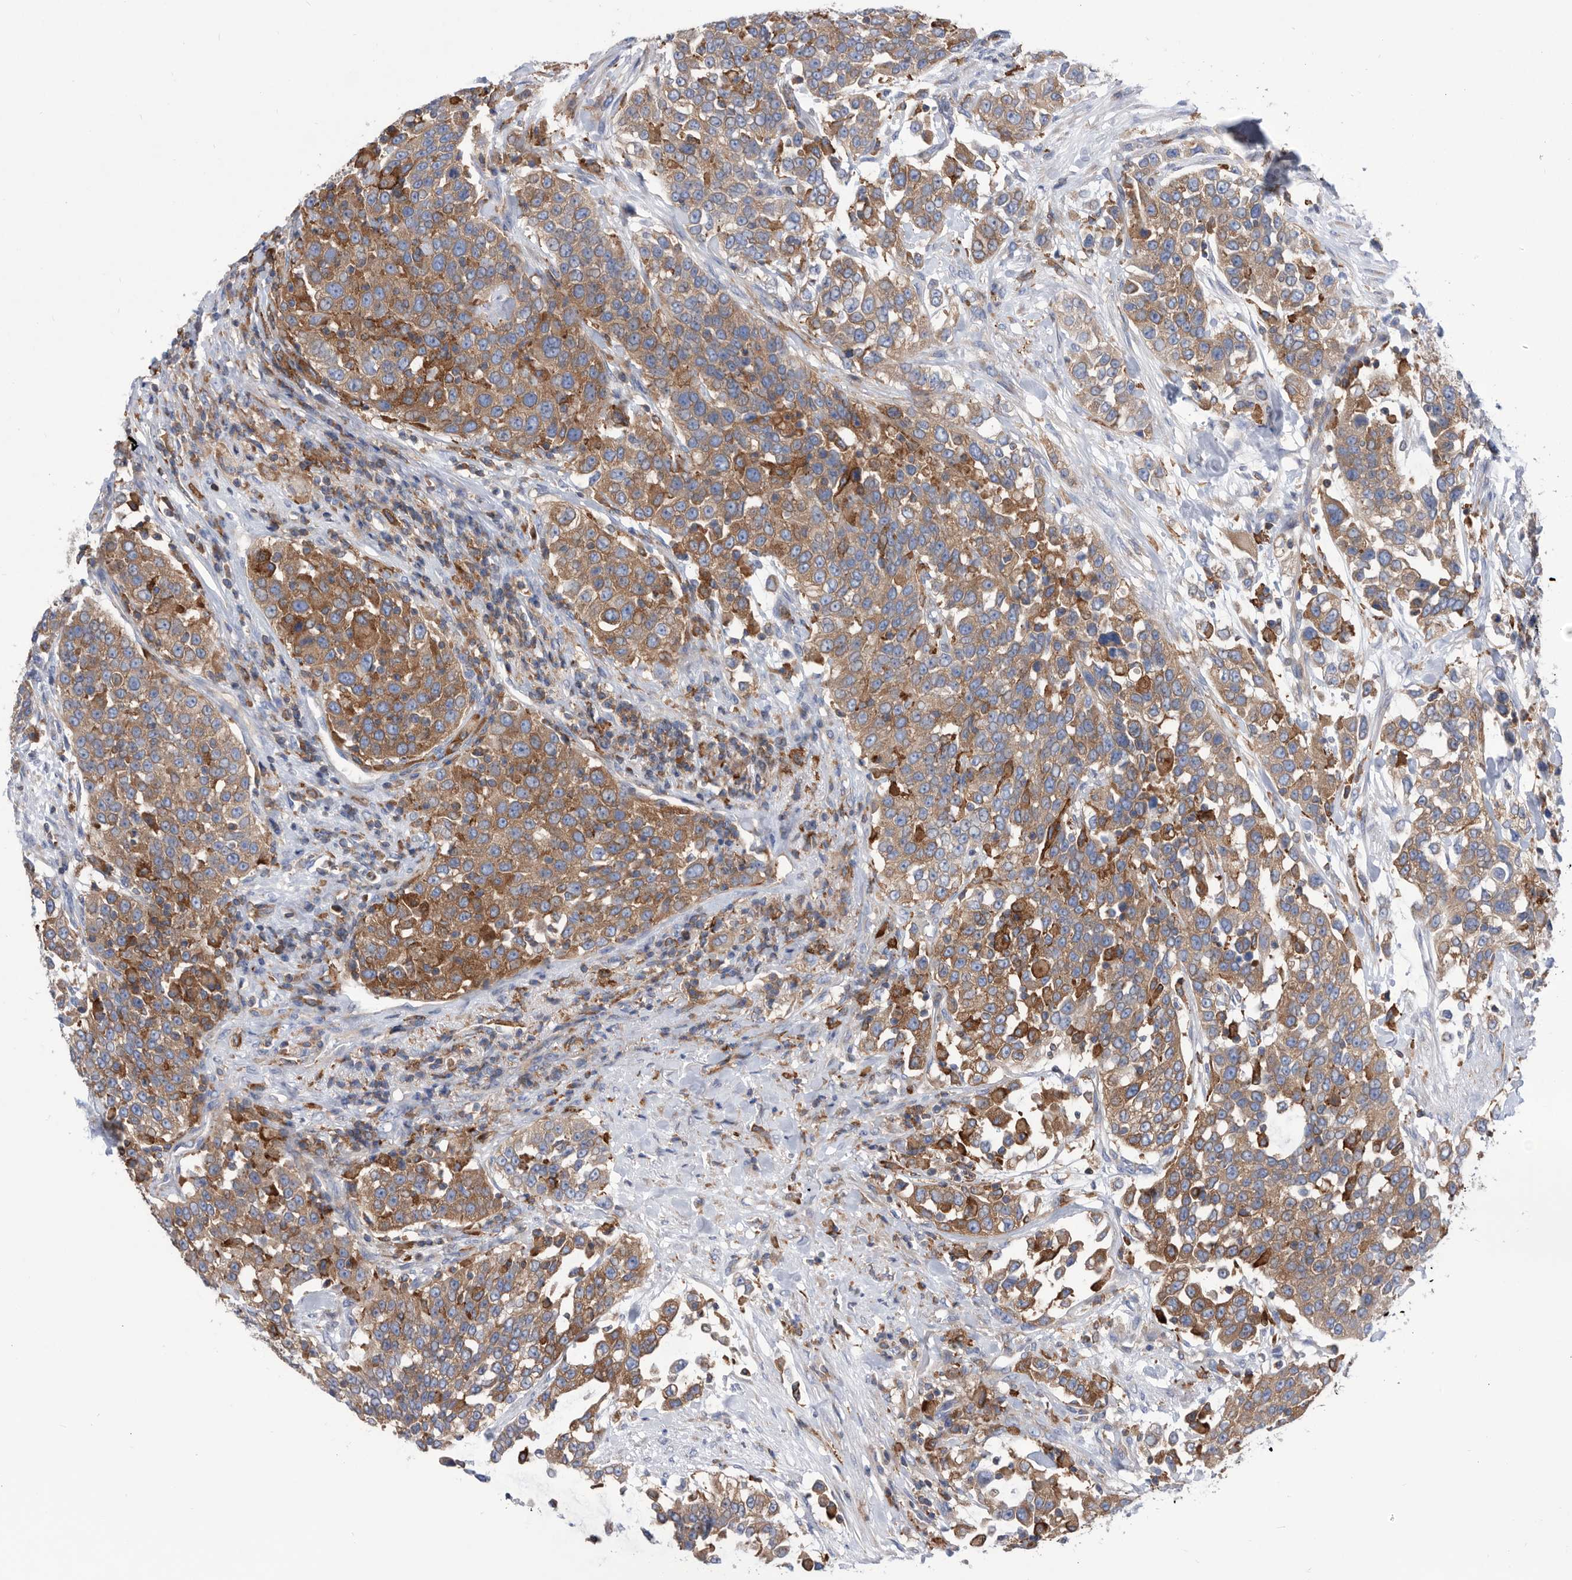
{"staining": {"intensity": "moderate", "quantity": ">75%", "location": "cytoplasmic/membranous"}, "tissue": "urothelial cancer", "cell_type": "Tumor cells", "image_type": "cancer", "snomed": [{"axis": "morphology", "description": "Urothelial carcinoma, High grade"}, {"axis": "topography", "description": "Urinary bladder"}], "caption": "An immunohistochemistry image of neoplastic tissue is shown. Protein staining in brown shows moderate cytoplasmic/membranous positivity in urothelial carcinoma (high-grade) within tumor cells. (IHC, brightfield microscopy, high magnification).", "gene": "SMG7", "patient": {"sex": "female", "age": 80}}